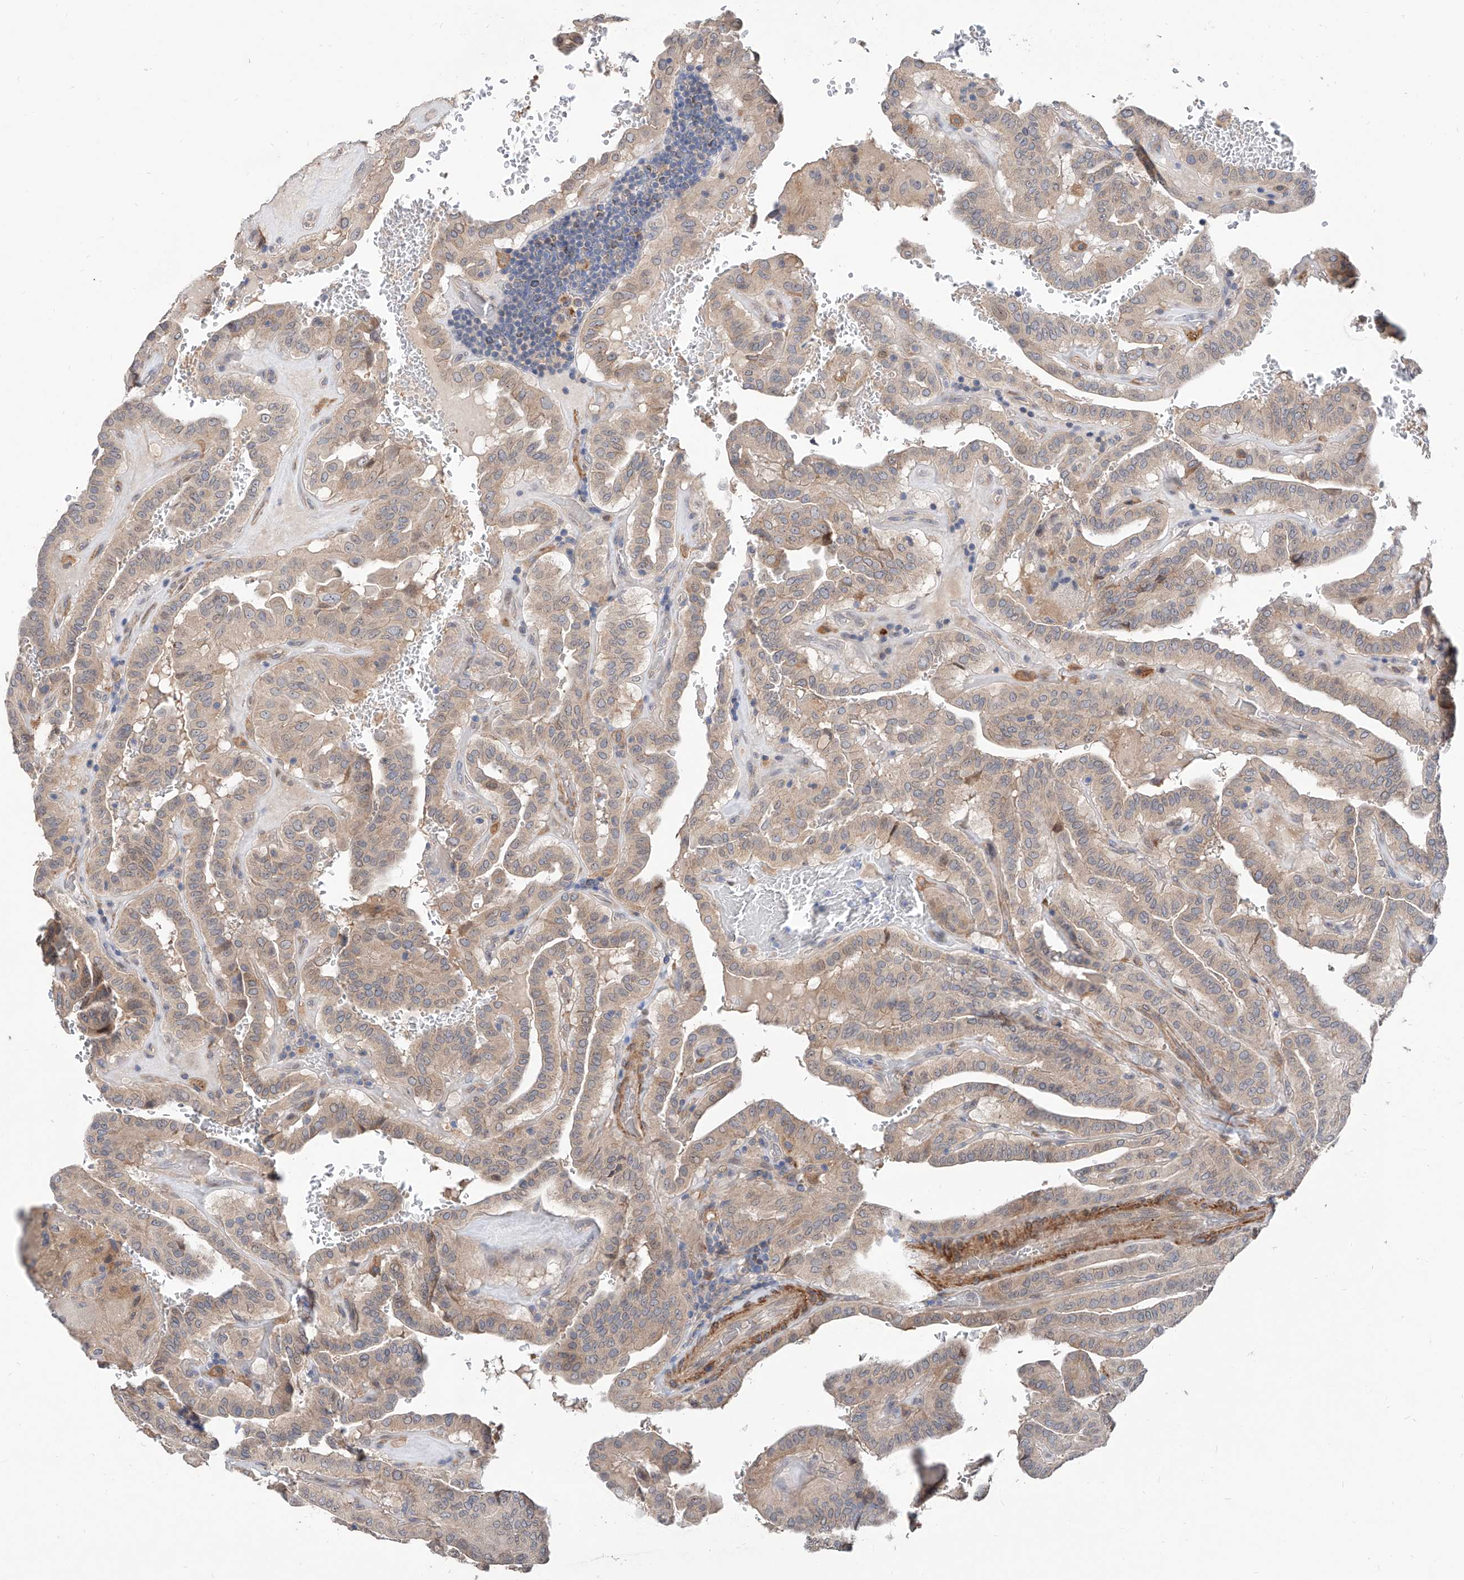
{"staining": {"intensity": "weak", "quantity": ">75%", "location": "cytoplasmic/membranous"}, "tissue": "thyroid cancer", "cell_type": "Tumor cells", "image_type": "cancer", "snomed": [{"axis": "morphology", "description": "Papillary adenocarcinoma, NOS"}, {"axis": "topography", "description": "Thyroid gland"}], "caption": "Thyroid cancer (papillary adenocarcinoma) stained with DAB (3,3'-diaminobenzidine) IHC exhibits low levels of weak cytoplasmic/membranous staining in approximately >75% of tumor cells. (brown staining indicates protein expression, while blue staining denotes nuclei).", "gene": "MAGEE2", "patient": {"sex": "male", "age": 77}}